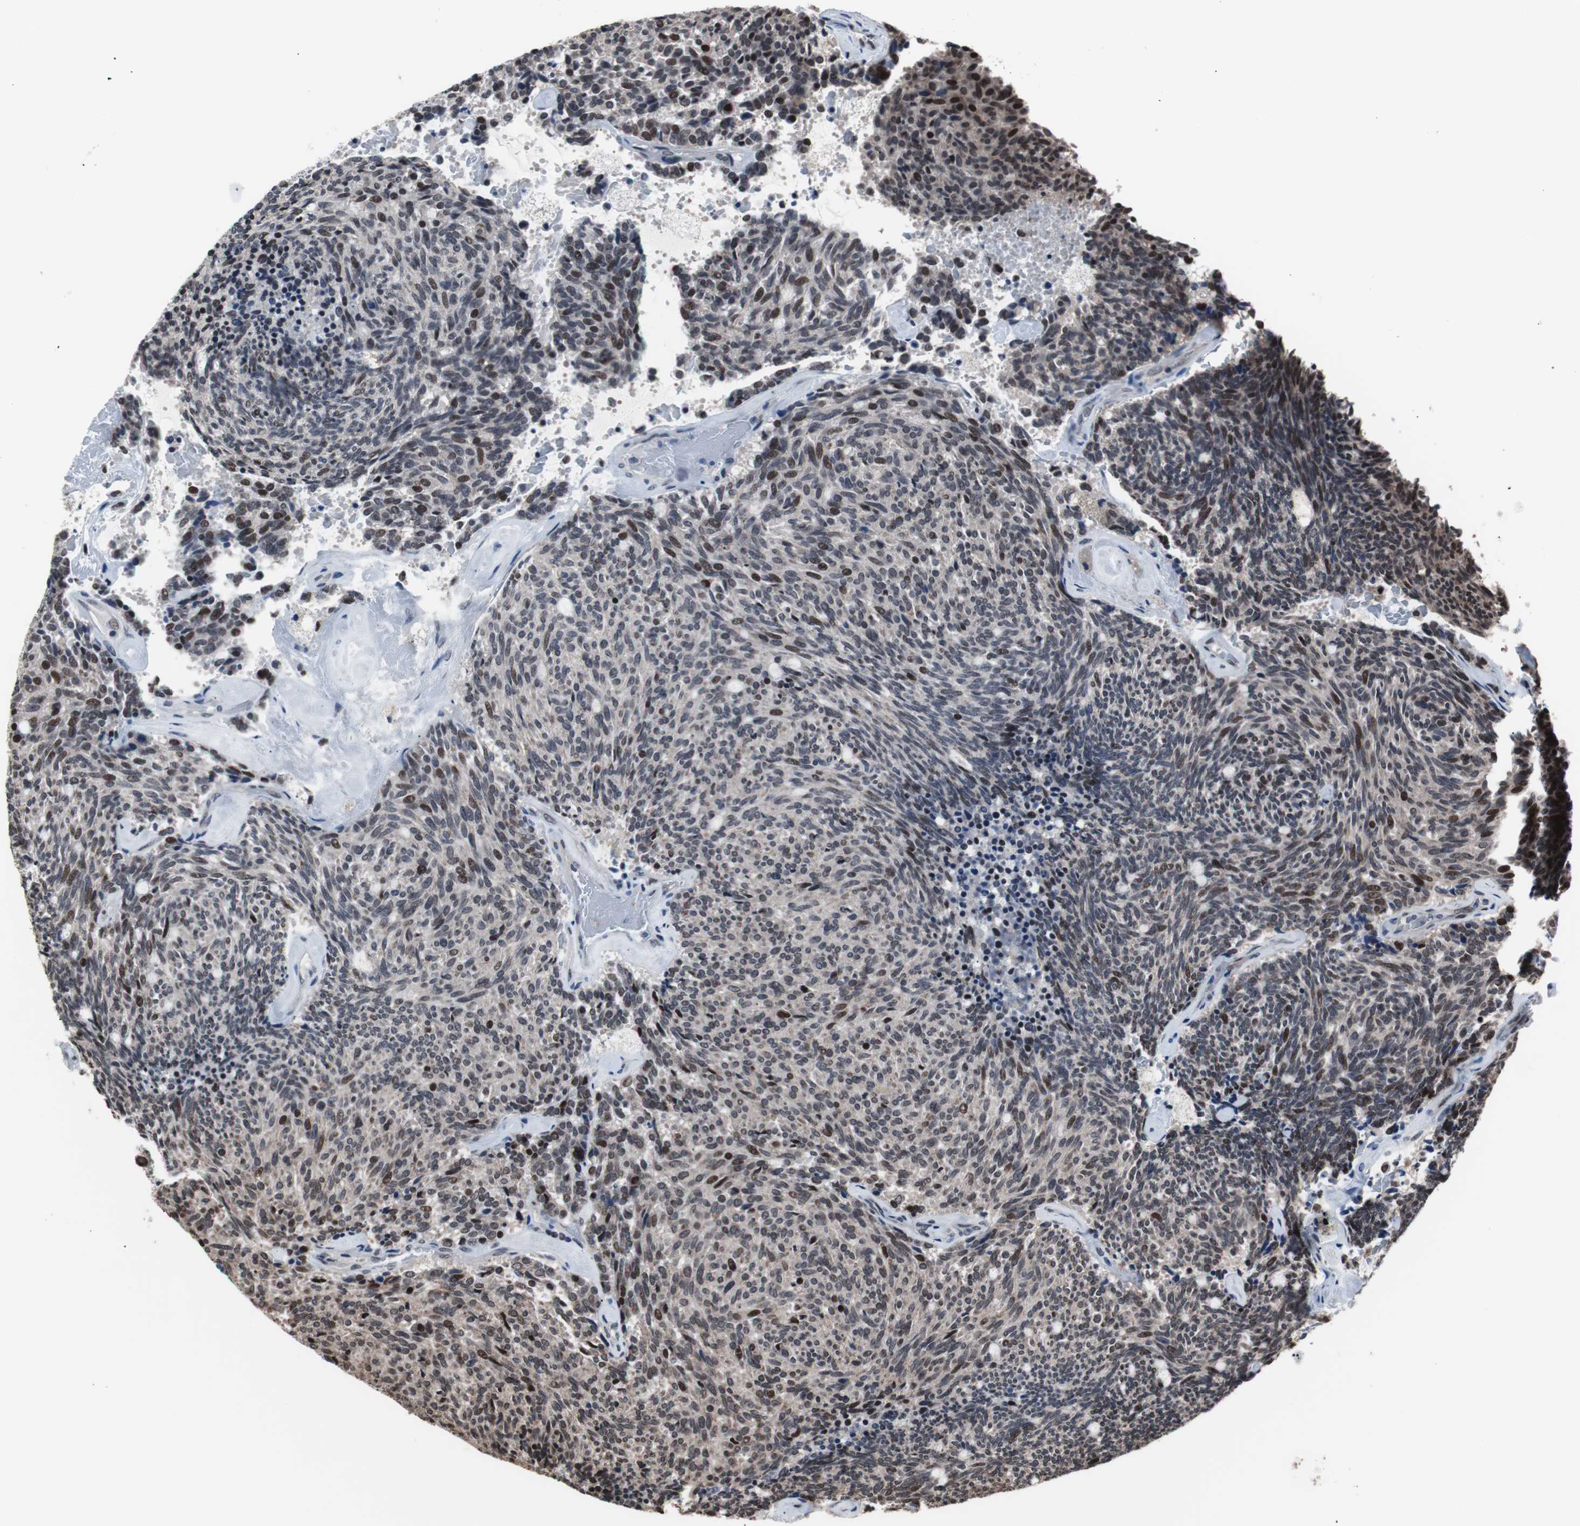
{"staining": {"intensity": "moderate", "quantity": "25%-75%", "location": "nuclear"}, "tissue": "carcinoid", "cell_type": "Tumor cells", "image_type": "cancer", "snomed": [{"axis": "morphology", "description": "Carcinoid, malignant, NOS"}, {"axis": "topography", "description": "Pancreas"}], "caption": "Carcinoid stained with immunohistochemistry (IHC) reveals moderate nuclear expression in about 25%-75% of tumor cells. The staining was performed using DAB (3,3'-diaminobenzidine), with brown indicating positive protein expression. Nuclei are stained blue with hematoxylin.", "gene": "POGZ", "patient": {"sex": "female", "age": 54}}